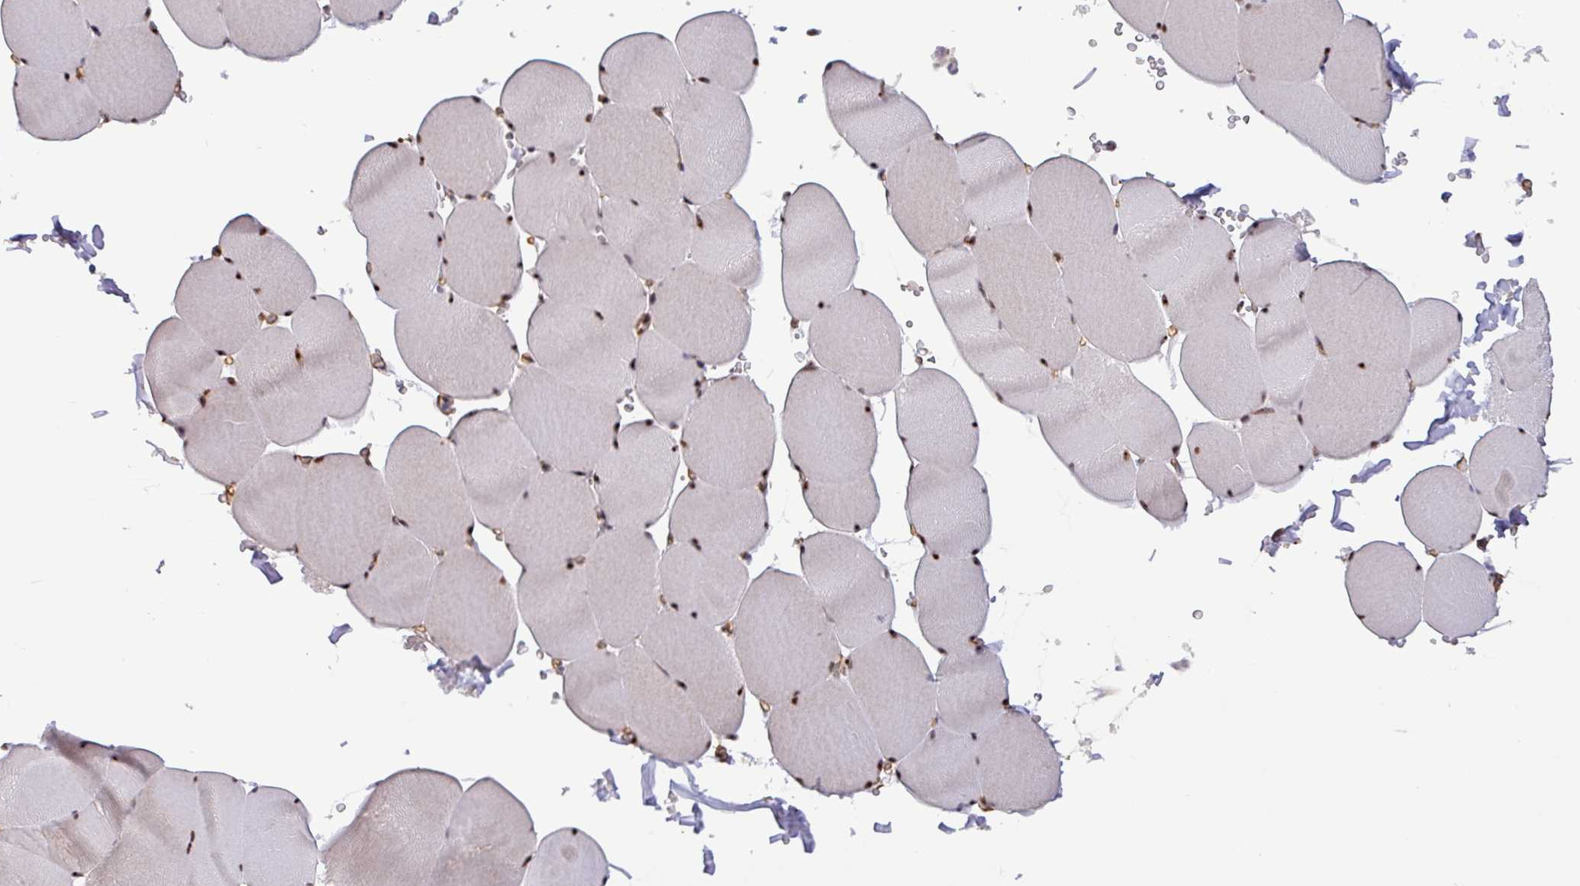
{"staining": {"intensity": "moderate", "quantity": ">75%", "location": "nuclear"}, "tissue": "skeletal muscle", "cell_type": "Myocytes", "image_type": "normal", "snomed": [{"axis": "morphology", "description": "Normal tissue, NOS"}, {"axis": "topography", "description": "Skeletal muscle"}, {"axis": "topography", "description": "Head-Neck"}], "caption": "Immunohistochemistry (IHC) staining of benign skeletal muscle, which displays medium levels of moderate nuclear staining in about >75% of myocytes indicating moderate nuclear protein staining. The staining was performed using DAB (3,3'-diaminobenzidine) (brown) for protein detection and nuclei were counterstained in hematoxylin (blue).", "gene": "RRN3", "patient": {"sex": "male", "age": 66}}